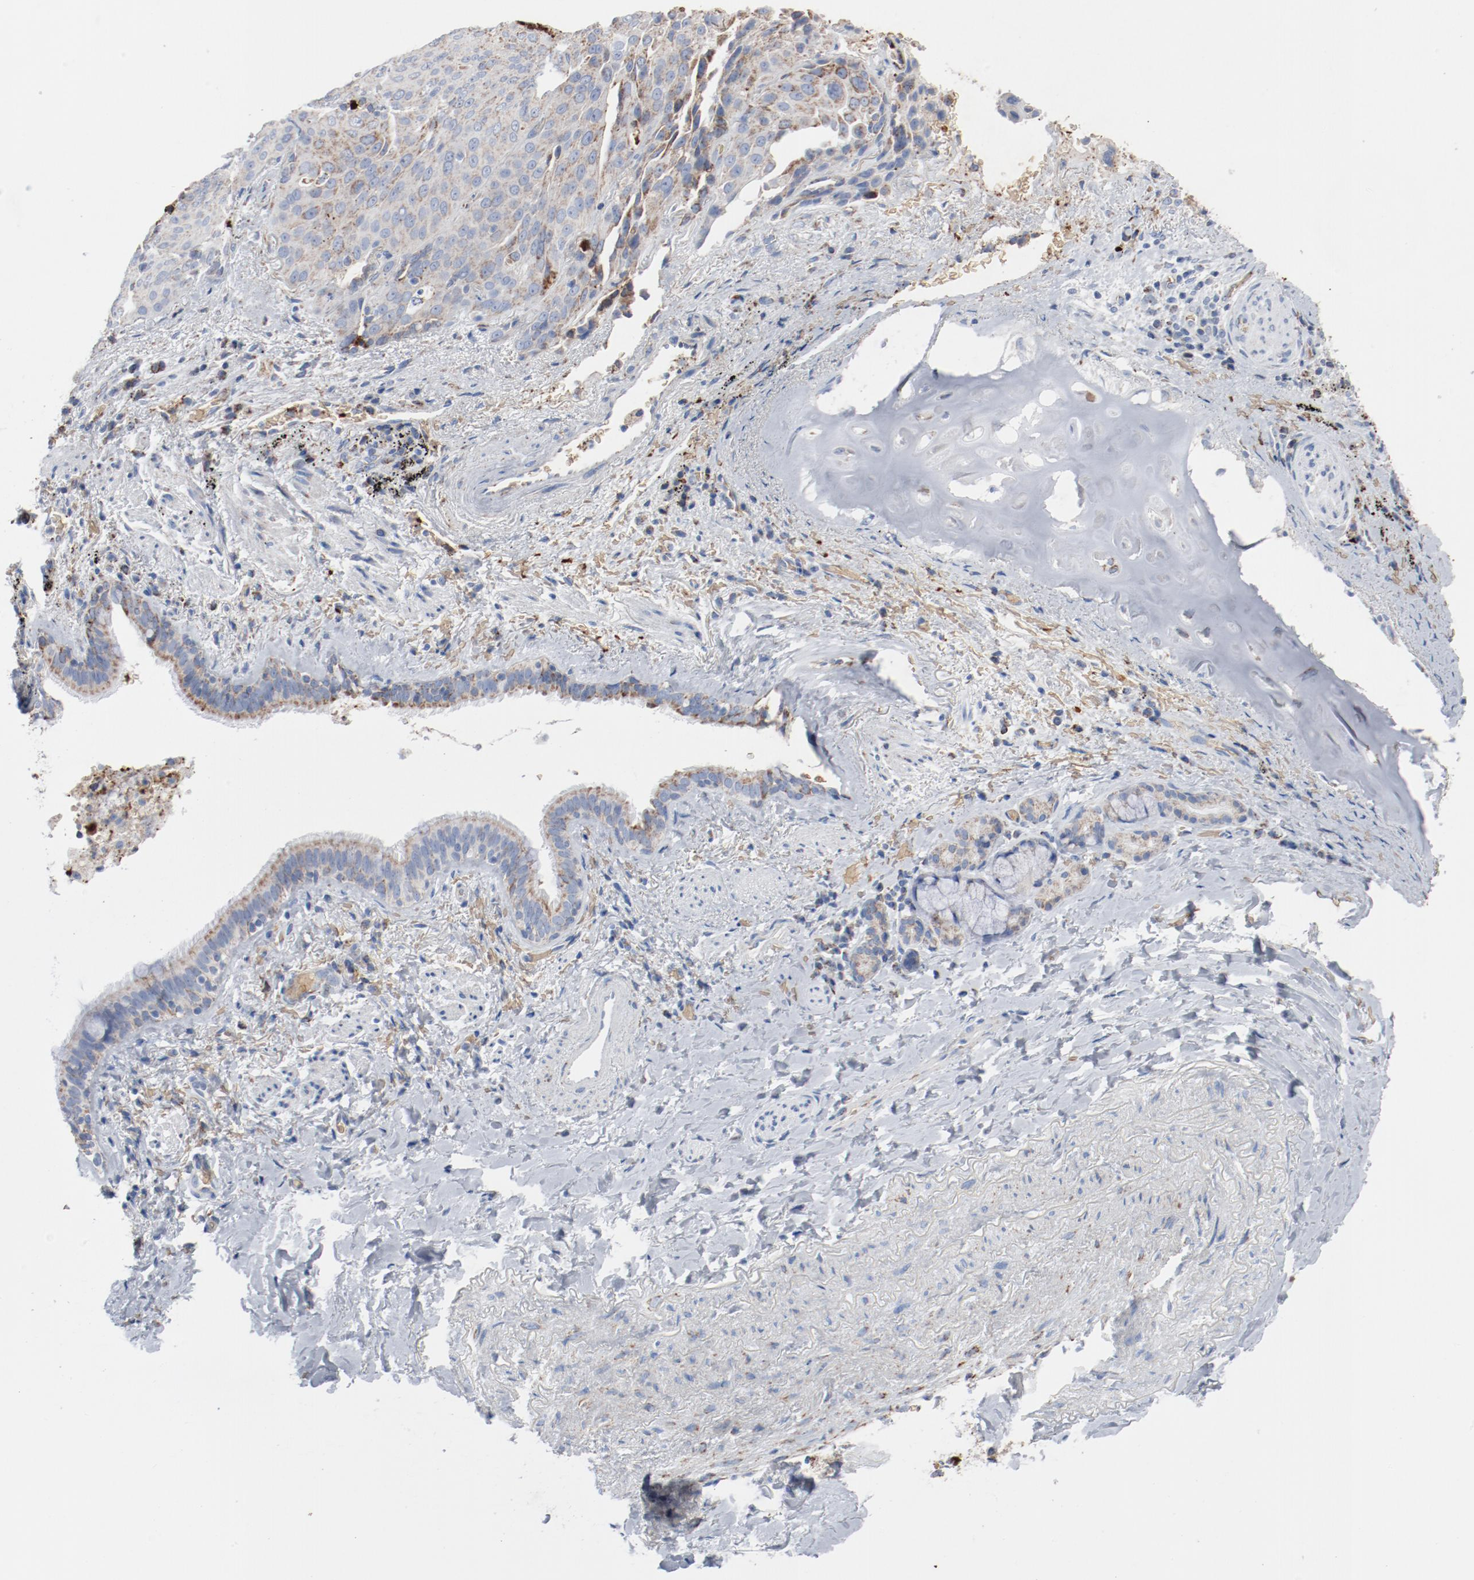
{"staining": {"intensity": "weak", "quantity": "25%-75%", "location": "cytoplasmic/membranous"}, "tissue": "lung cancer", "cell_type": "Tumor cells", "image_type": "cancer", "snomed": [{"axis": "morphology", "description": "Squamous cell carcinoma, NOS"}, {"axis": "topography", "description": "Lung"}], "caption": "Immunohistochemistry image of human lung squamous cell carcinoma stained for a protein (brown), which demonstrates low levels of weak cytoplasmic/membranous staining in approximately 25%-75% of tumor cells.", "gene": "NDUFB8", "patient": {"sex": "male", "age": 54}}